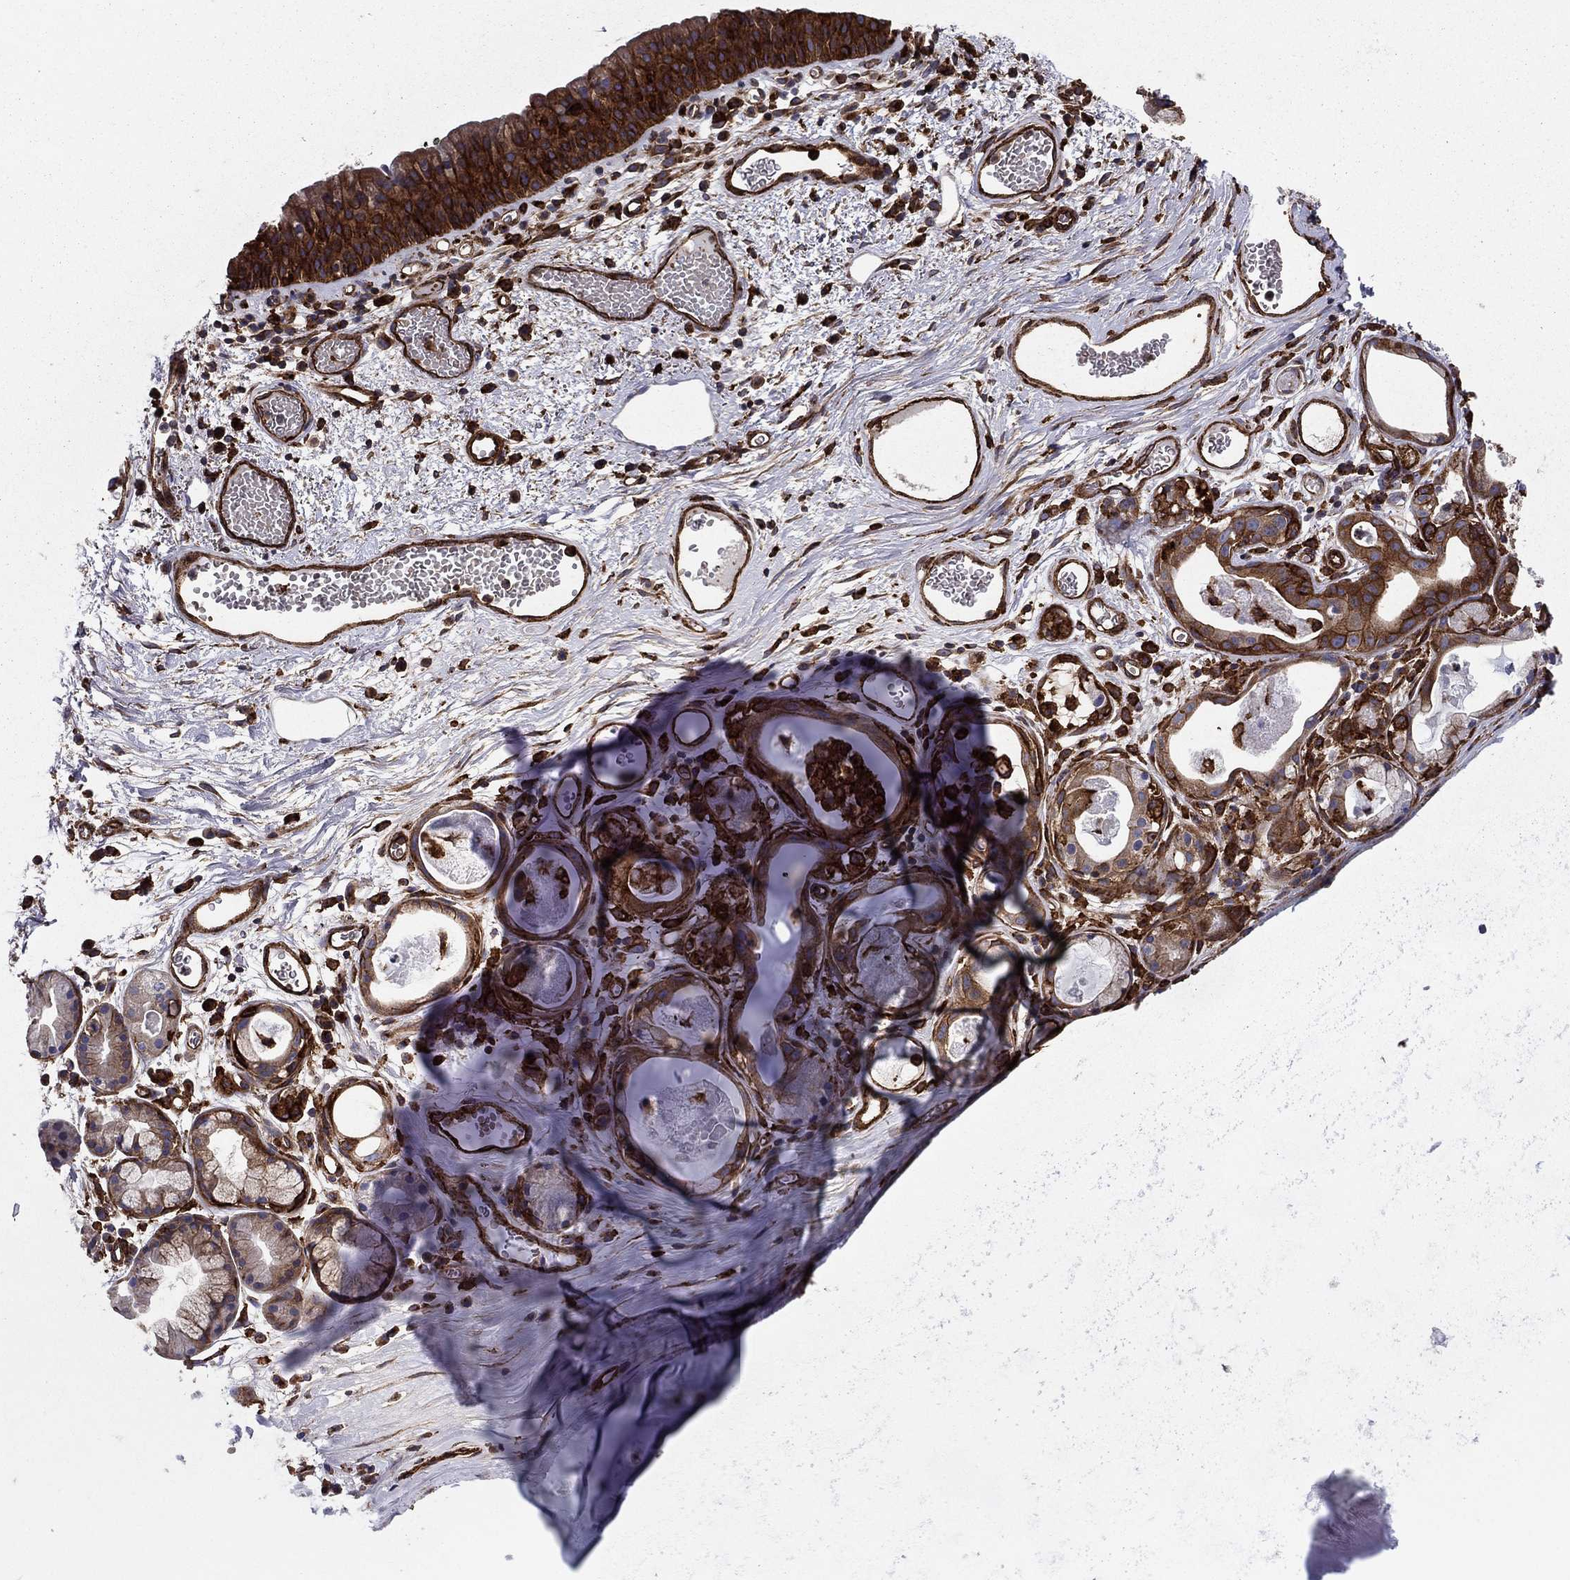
{"staining": {"intensity": "negative", "quantity": "none", "location": "none"}, "tissue": "adipose tissue", "cell_type": "Adipocytes", "image_type": "normal", "snomed": [{"axis": "morphology", "description": "Normal tissue, NOS"}, {"axis": "topography", "description": "Cartilage tissue"}], "caption": "Immunohistochemical staining of benign human adipose tissue demonstrates no significant staining in adipocytes. (Immunohistochemistry, brightfield microscopy, high magnification).", "gene": "EHBP1L1", "patient": {"sex": "male", "age": 81}}